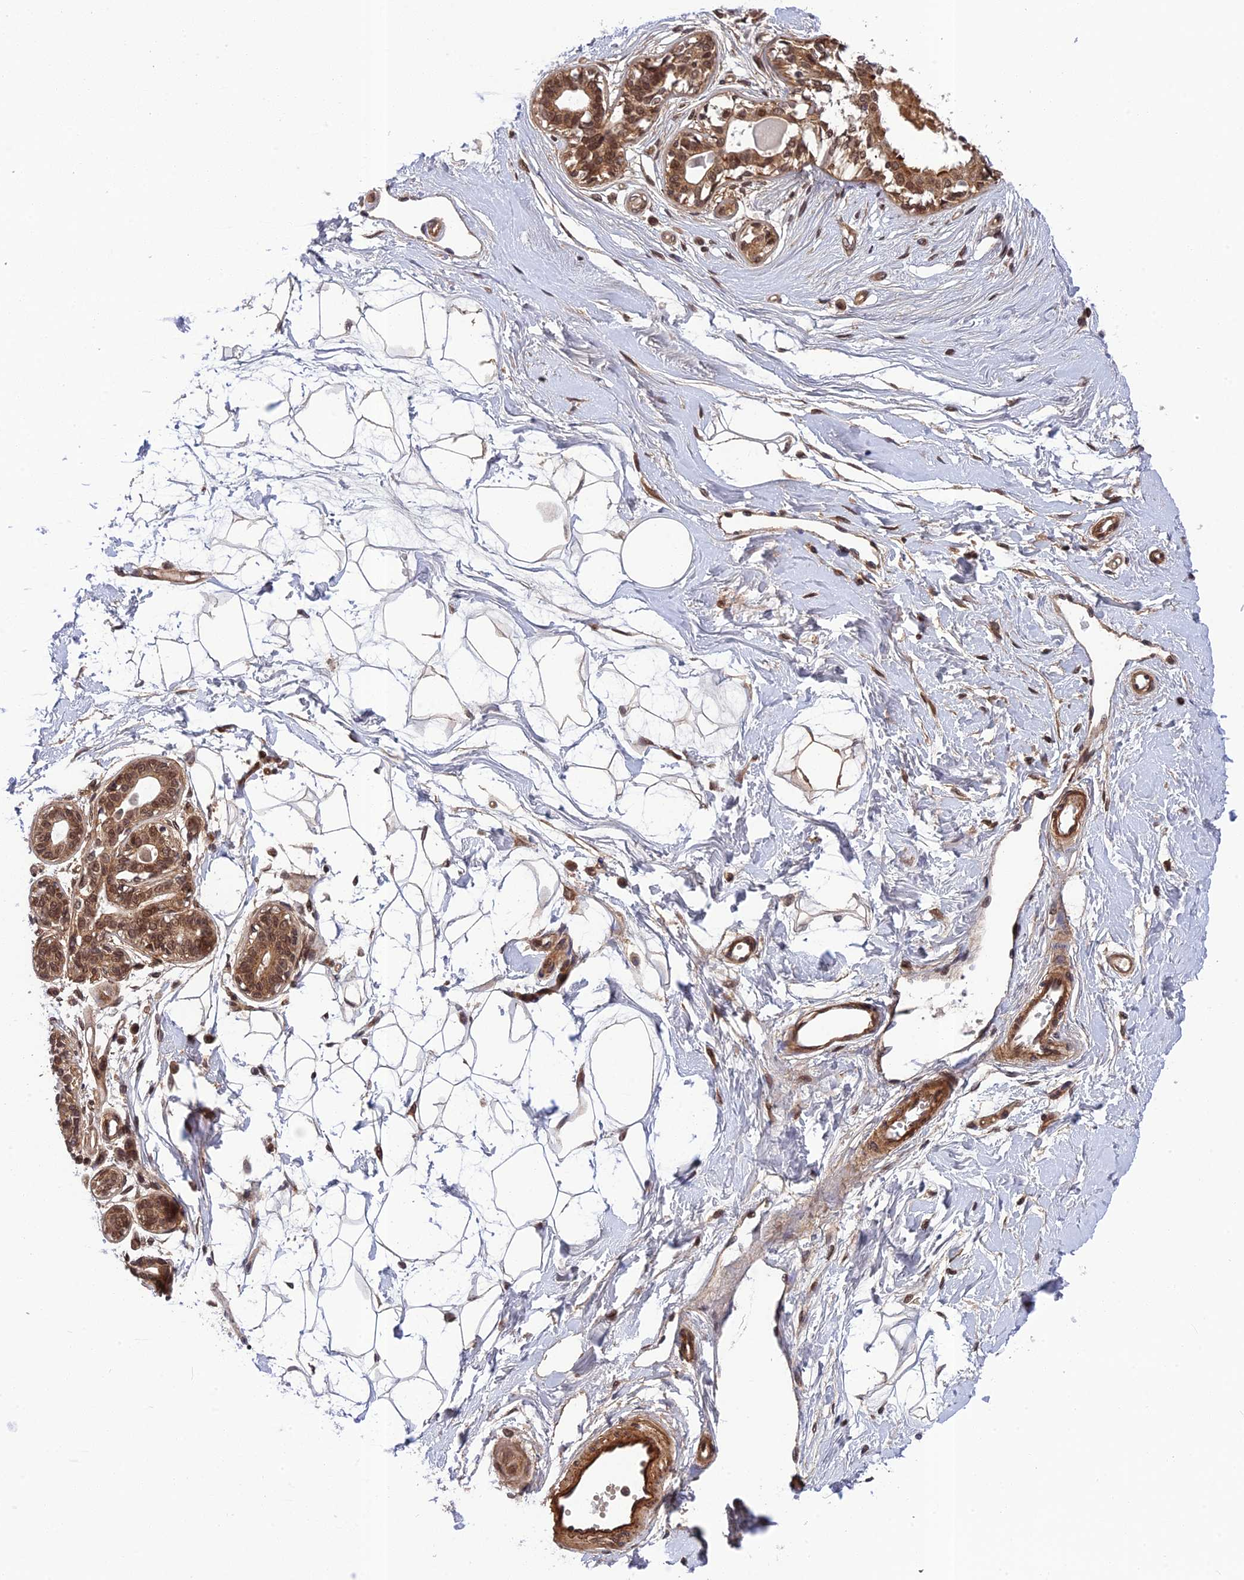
{"staining": {"intensity": "negative", "quantity": "none", "location": "none"}, "tissue": "breast", "cell_type": "Adipocytes", "image_type": "normal", "snomed": [{"axis": "morphology", "description": "Normal tissue, NOS"}, {"axis": "topography", "description": "Breast"}], "caption": "Protein analysis of normal breast demonstrates no significant staining in adipocytes. The staining was performed using DAB to visualize the protein expression in brown, while the nuclei were stained in blue with hematoxylin (Magnification: 20x).", "gene": "REXO1", "patient": {"sex": "female", "age": 45}}